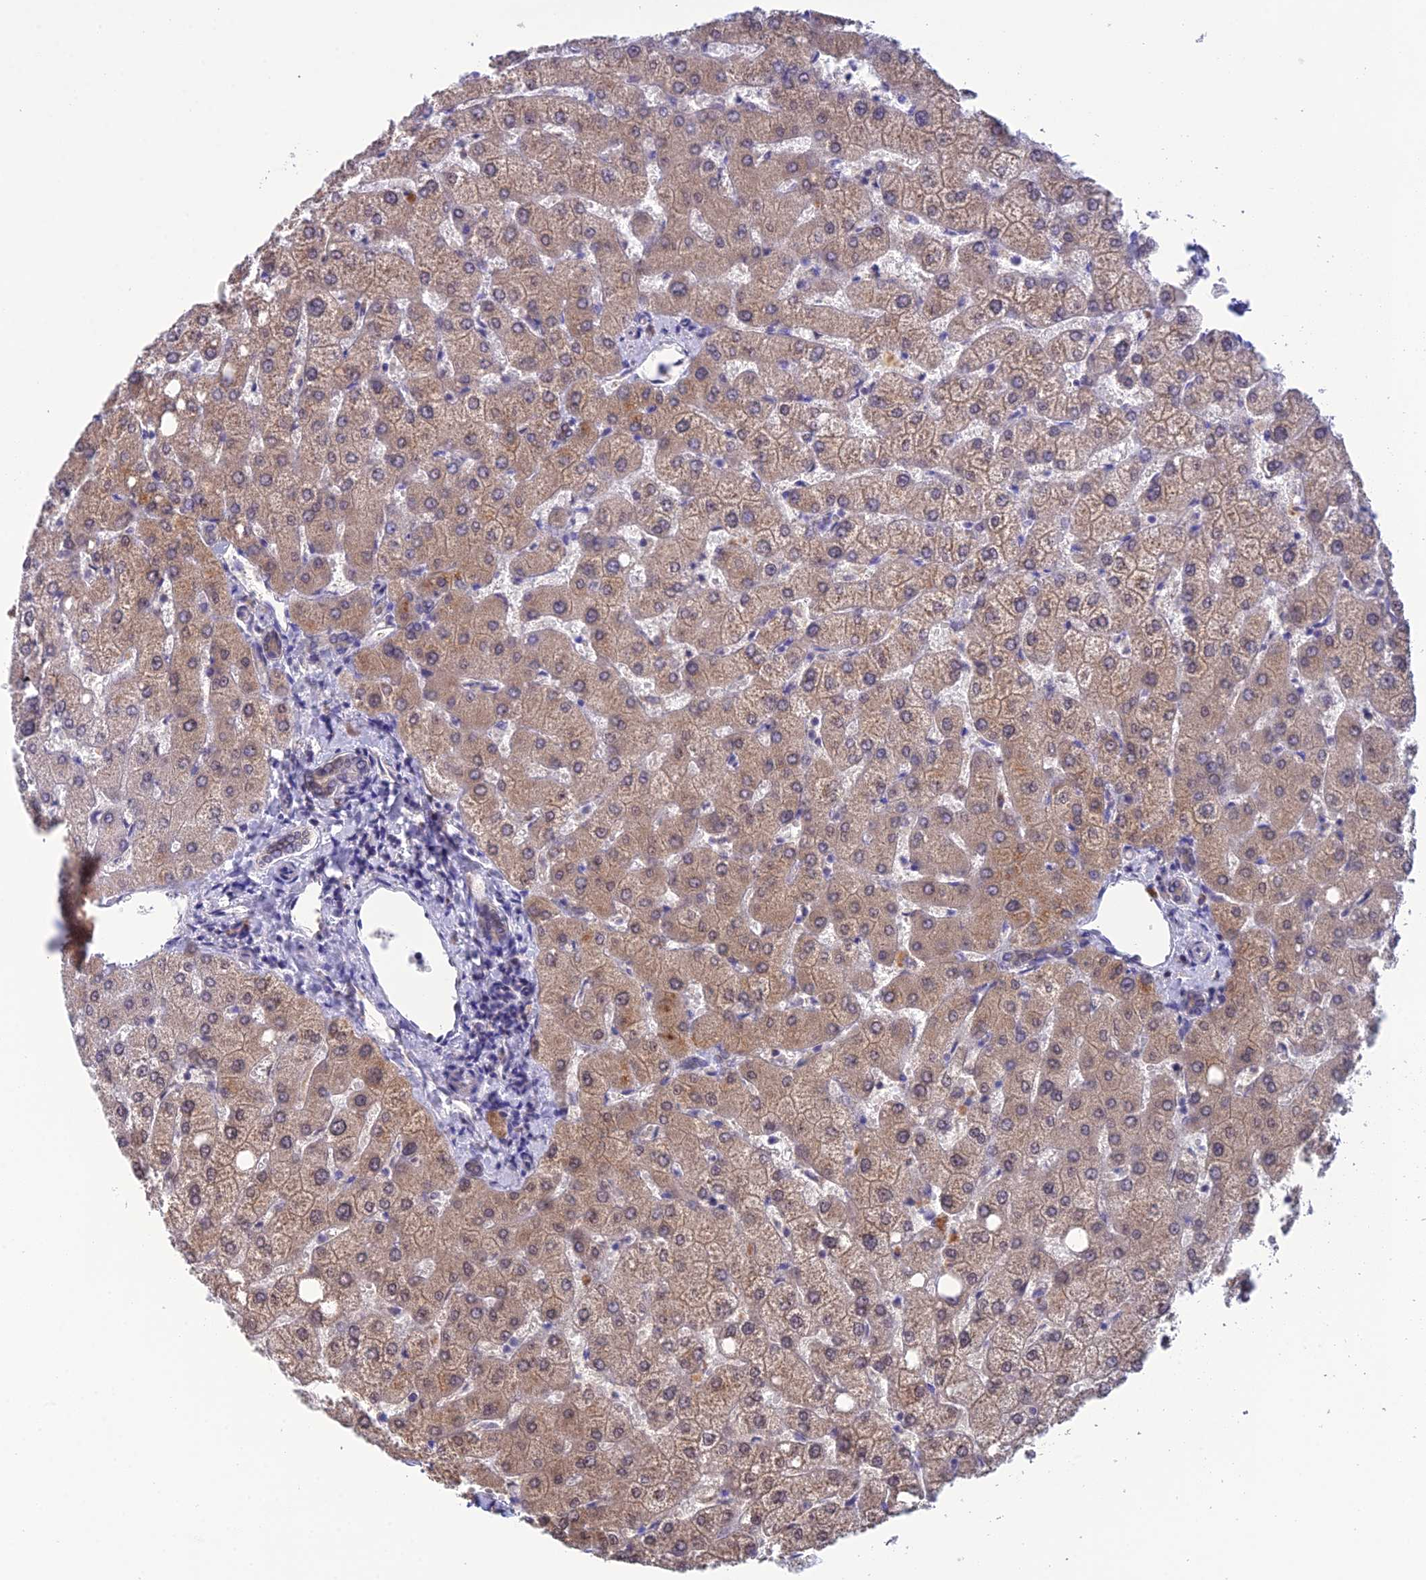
{"staining": {"intensity": "weak", "quantity": "25%-75%", "location": "nuclear"}, "tissue": "liver", "cell_type": "Cholangiocytes", "image_type": "normal", "snomed": [{"axis": "morphology", "description": "Normal tissue, NOS"}, {"axis": "topography", "description": "Liver"}], "caption": "High-magnification brightfield microscopy of unremarkable liver stained with DAB (brown) and counterstained with hematoxylin (blue). cholangiocytes exhibit weak nuclear expression is identified in about25%-75% of cells. (brown staining indicates protein expression, while blue staining denotes nuclei).", "gene": "HINT1", "patient": {"sex": "female", "age": 54}}